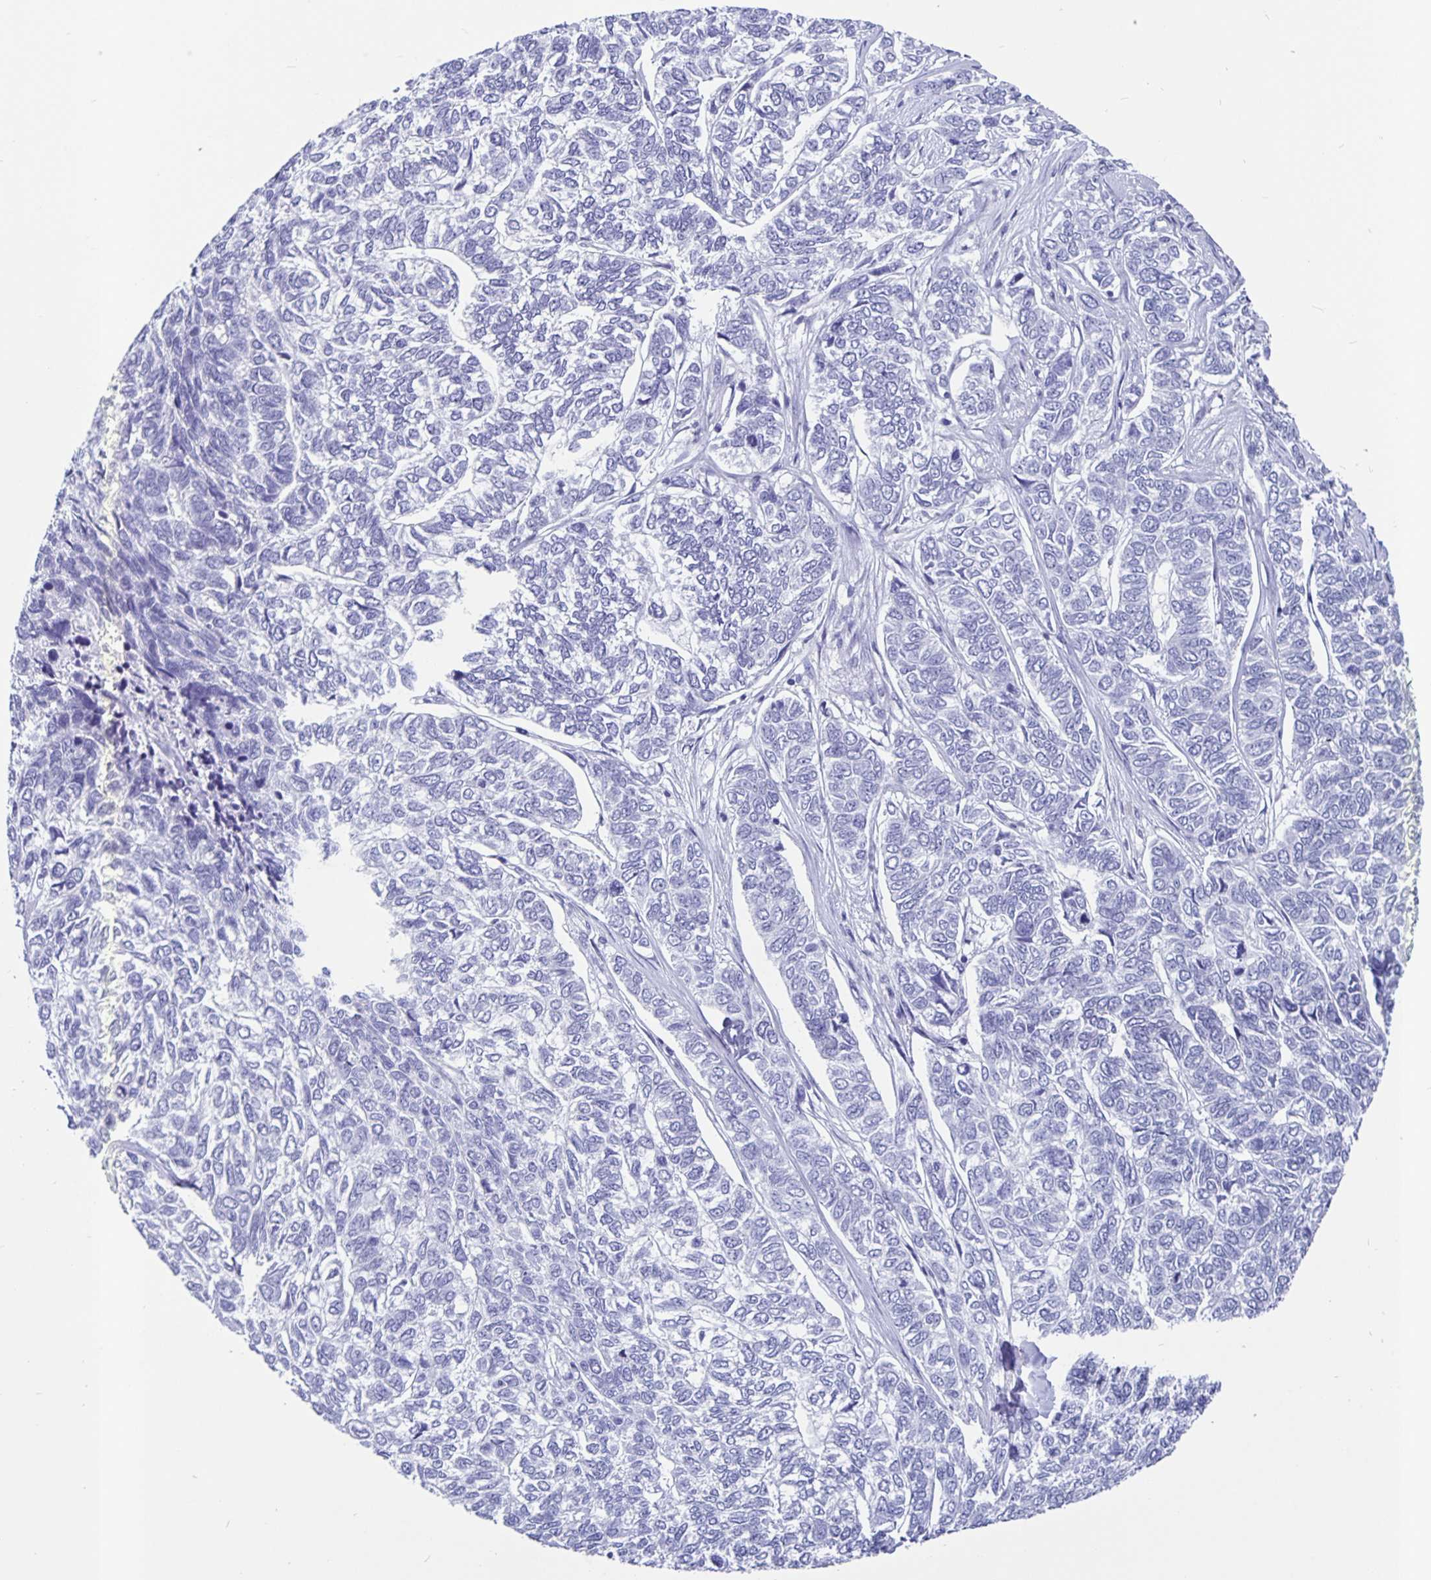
{"staining": {"intensity": "negative", "quantity": "none", "location": "none"}, "tissue": "skin cancer", "cell_type": "Tumor cells", "image_type": "cancer", "snomed": [{"axis": "morphology", "description": "Basal cell carcinoma"}, {"axis": "topography", "description": "Skin"}], "caption": "Tumor cells show no significant staining in skin basal cell carcinoma.", "gene": "ODF3B", "patient": {"sex": "female", "age": 65}}